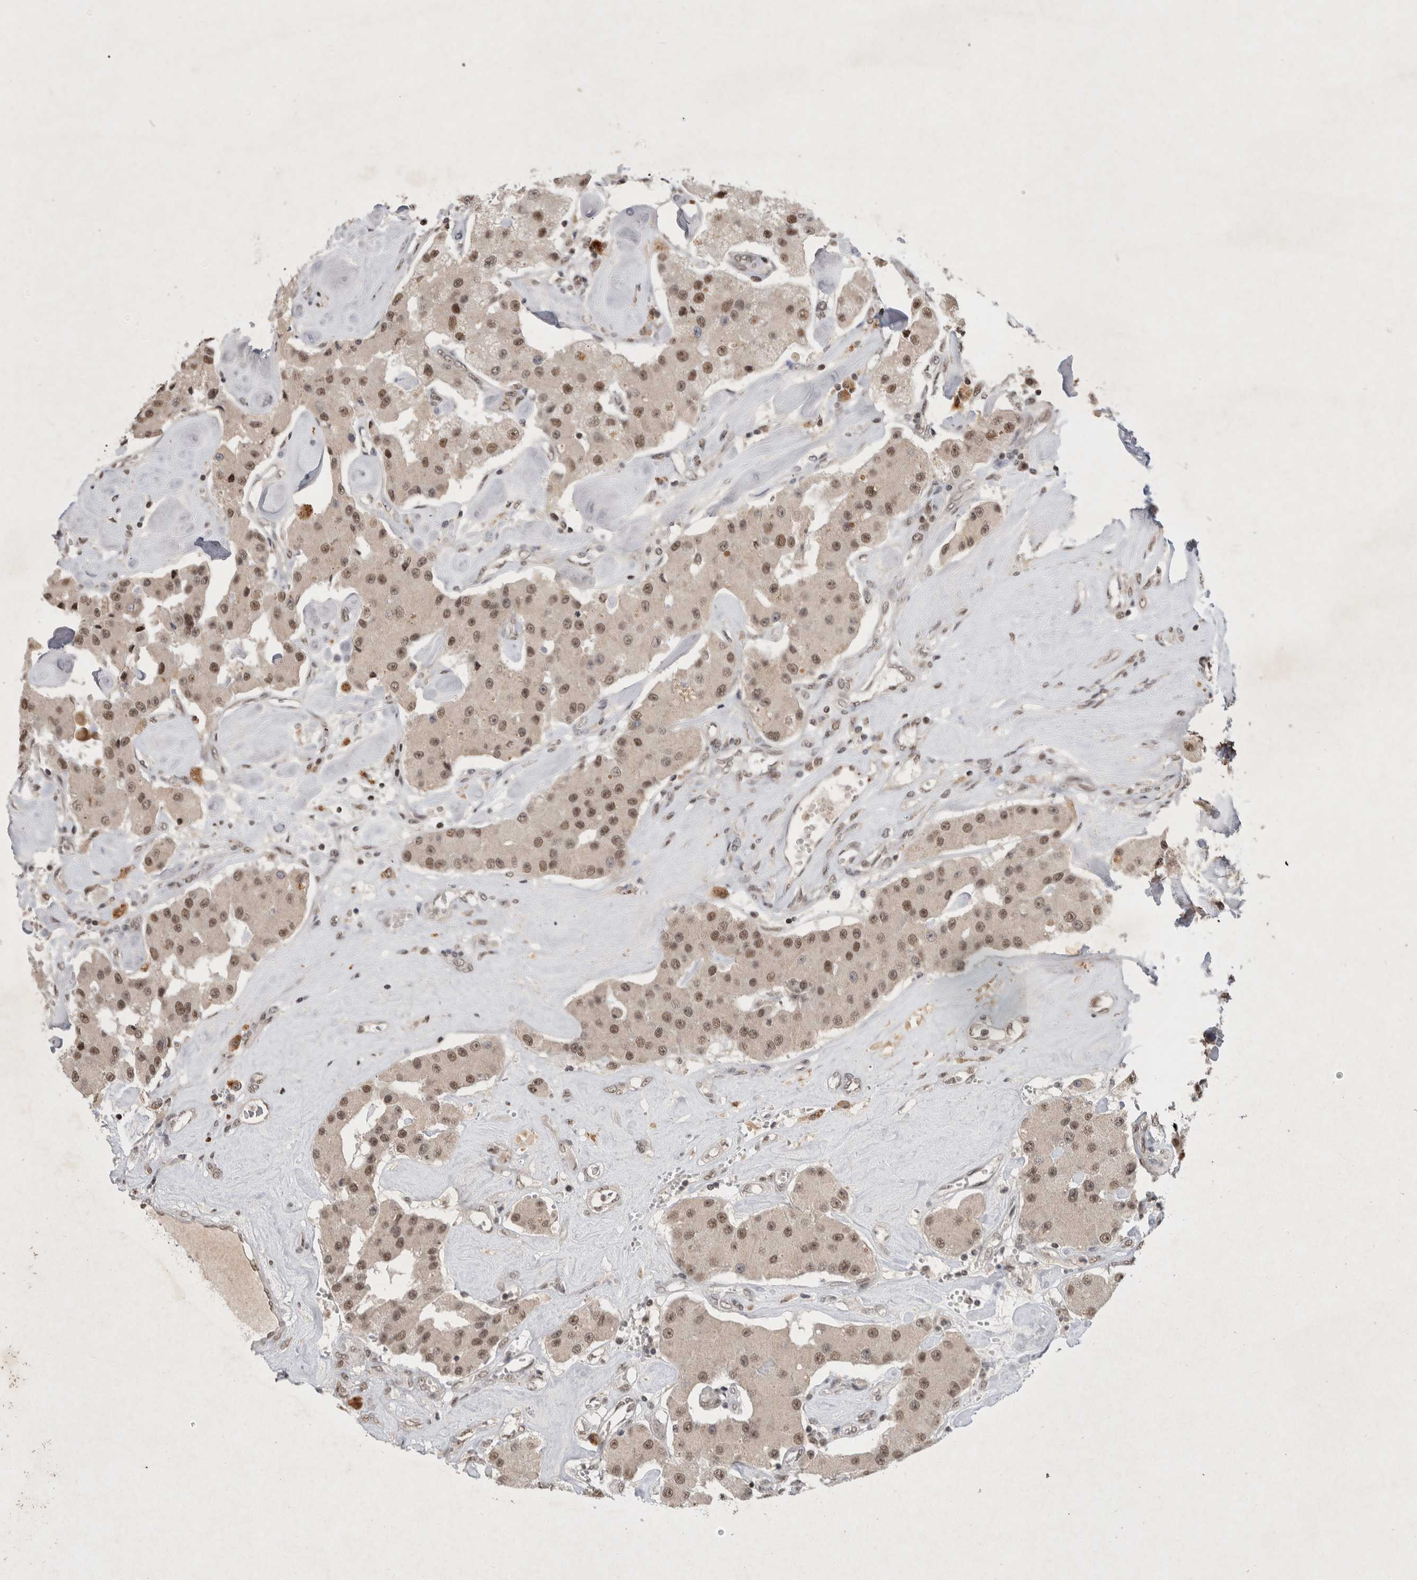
{"staining": {"intensity": "moderate", "quantity": ">75%", "location": "nuclear"}, "tissue": "carcinoid", "cell_type": "Tumor cells", "image_type": "cancer", "snomed": [{"axis": "morphology", "description": "Carcinoid, malignant, NOS"}, {"axis": "topography", "description": "Pancreas"}], "caption": "This is an image of immunohistochemistry (IHC) staining of carcinoid (malignant), which shows moderate positivity in the nuclear of tumor cells.", "gene": "XRCC5", "patient": {"sex": "male", "age": 41}}